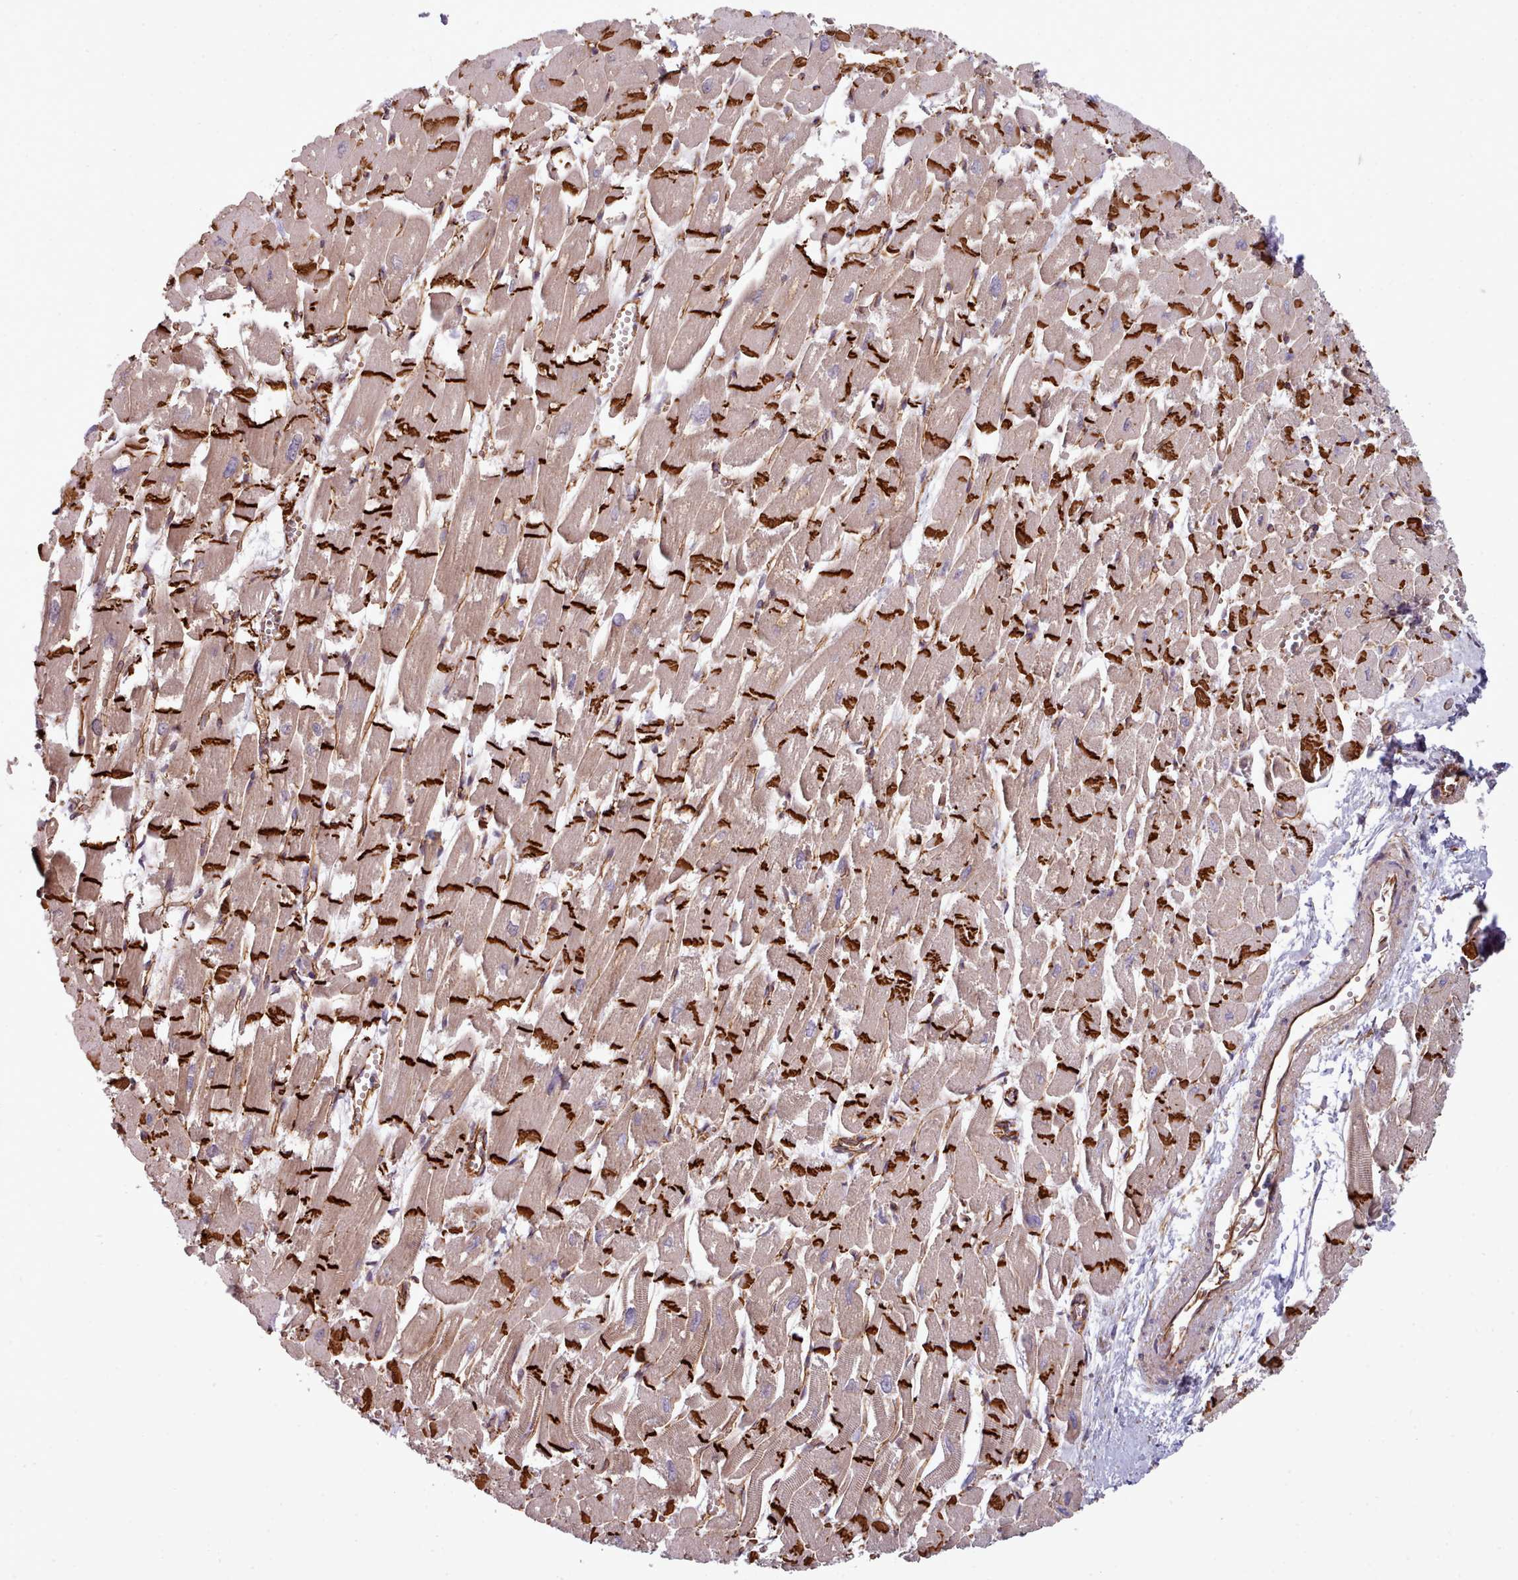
{"staining": {"intensity": "strong", "quantity": ">75%", "location": "cytoplasmic/membranous"}, "tissue": "heart muscle", "cell_type": "Cardiomyocytes", "image_type": "normal", "snomed": [{"axis": "morphology", "description": "Normal tissue, NOS"}, {"axis": "topography", "description": "Heart"}], "caption": "Unremarkable heart muscle exhibits strong cytoplasmic/membranous positivity in approximately >75% of cardiomyocytes.", "gene": "MRPL46", "patient": {"sex": "male", "age": 54}}